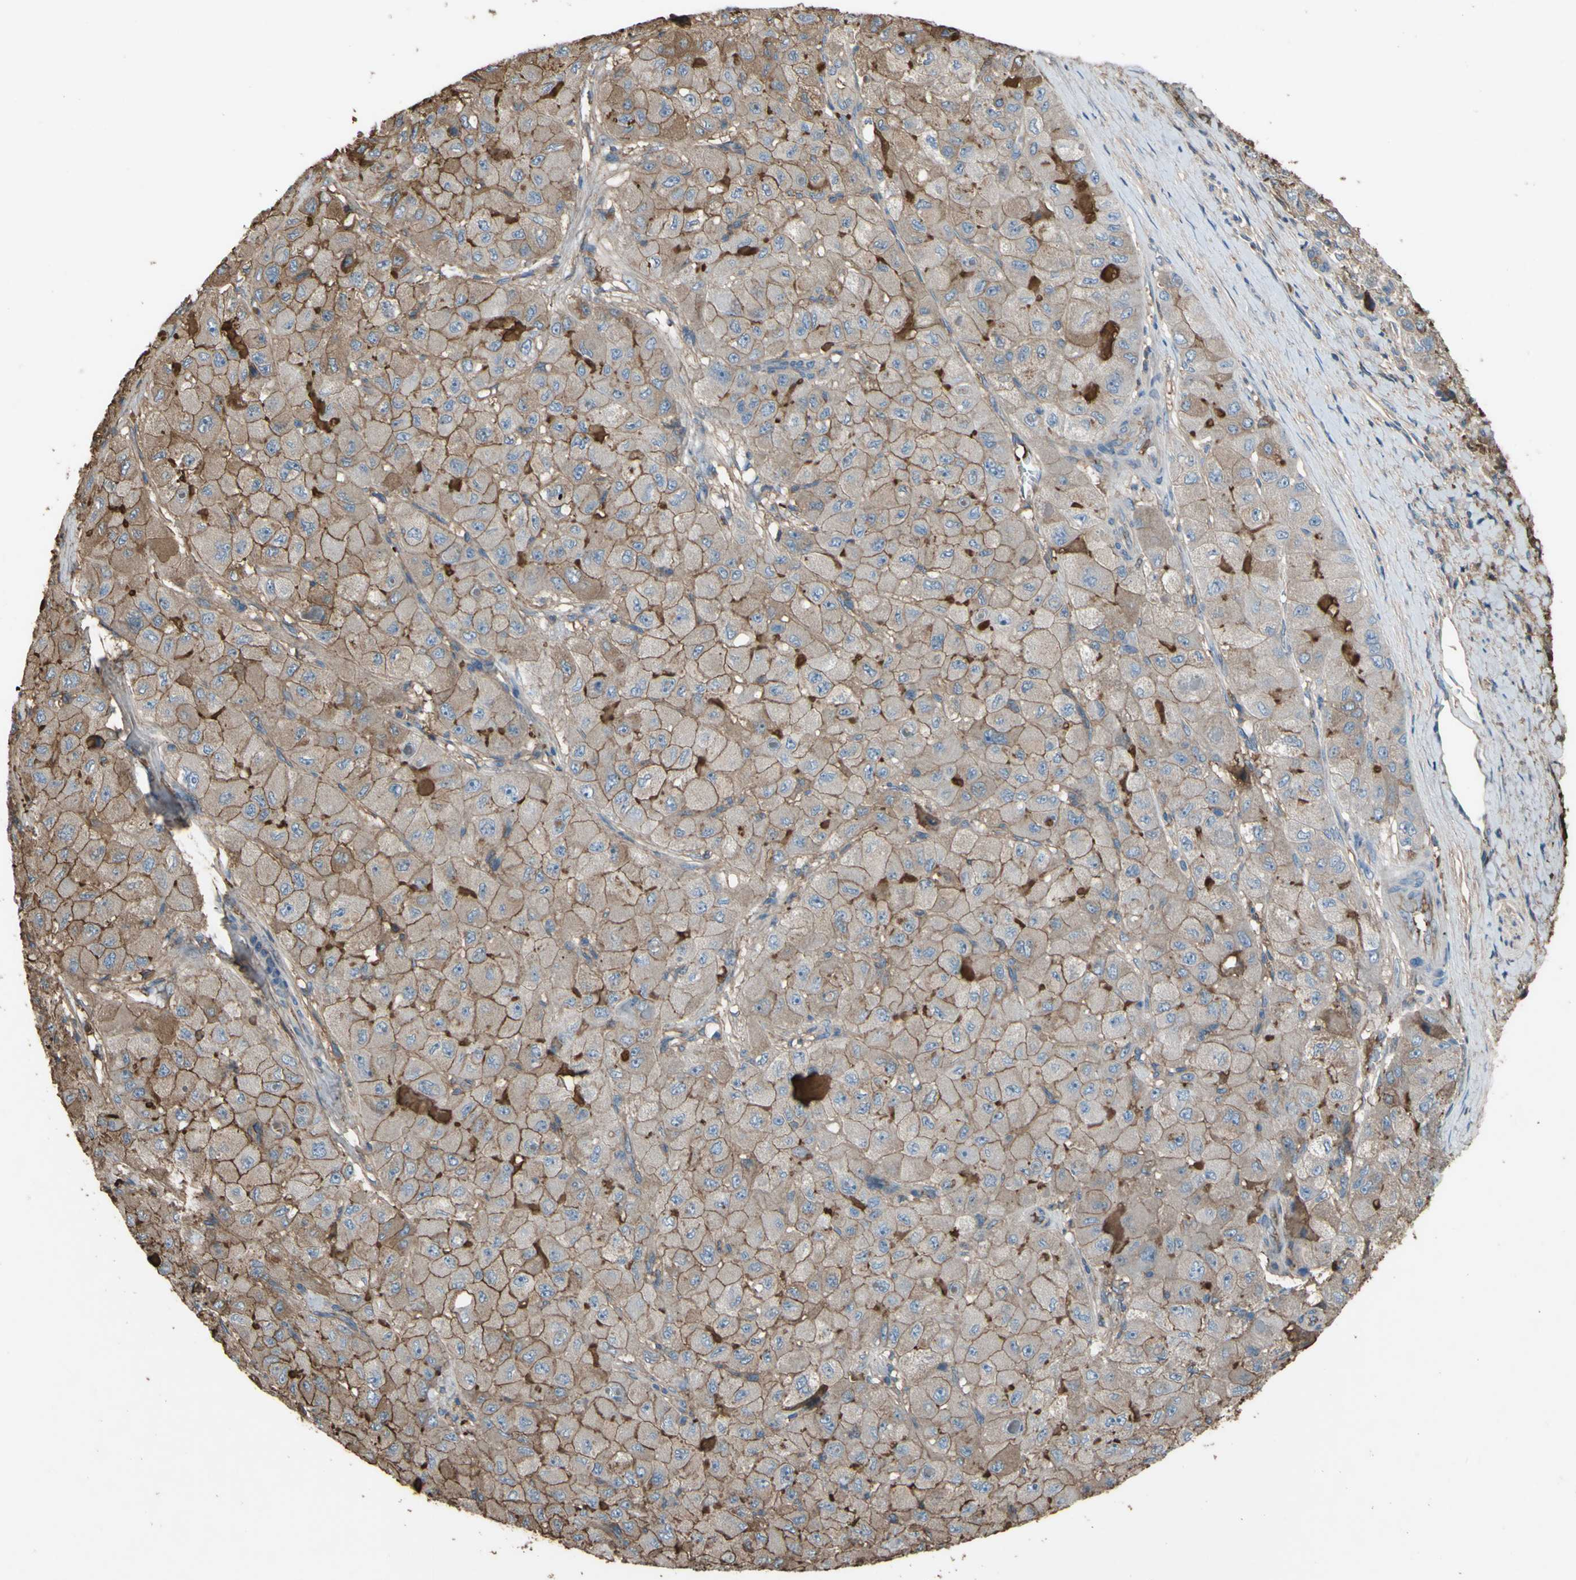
{"staining": {"intensity": "moderate", "quantity": "25%-75%", "location": "cytoplasmic/membranous"}, "tissue": "liver cancer", "cell_type": "Tumor cells", "image_type": "cancer", "snomed": [{"axis": "morphology", "description": "Carcinoma, Hepatocellular, NOS"}, {"axis": "topography", "description": "Liver"}], "caption": "This is an image of IHC staining of hepatocellular carcinoma (liver), which shows moderate staining in the cytoplasmic/membranous of tumor cells.", "gene": "PTGDS", "patient": {"sex": "male", "age": 80}}